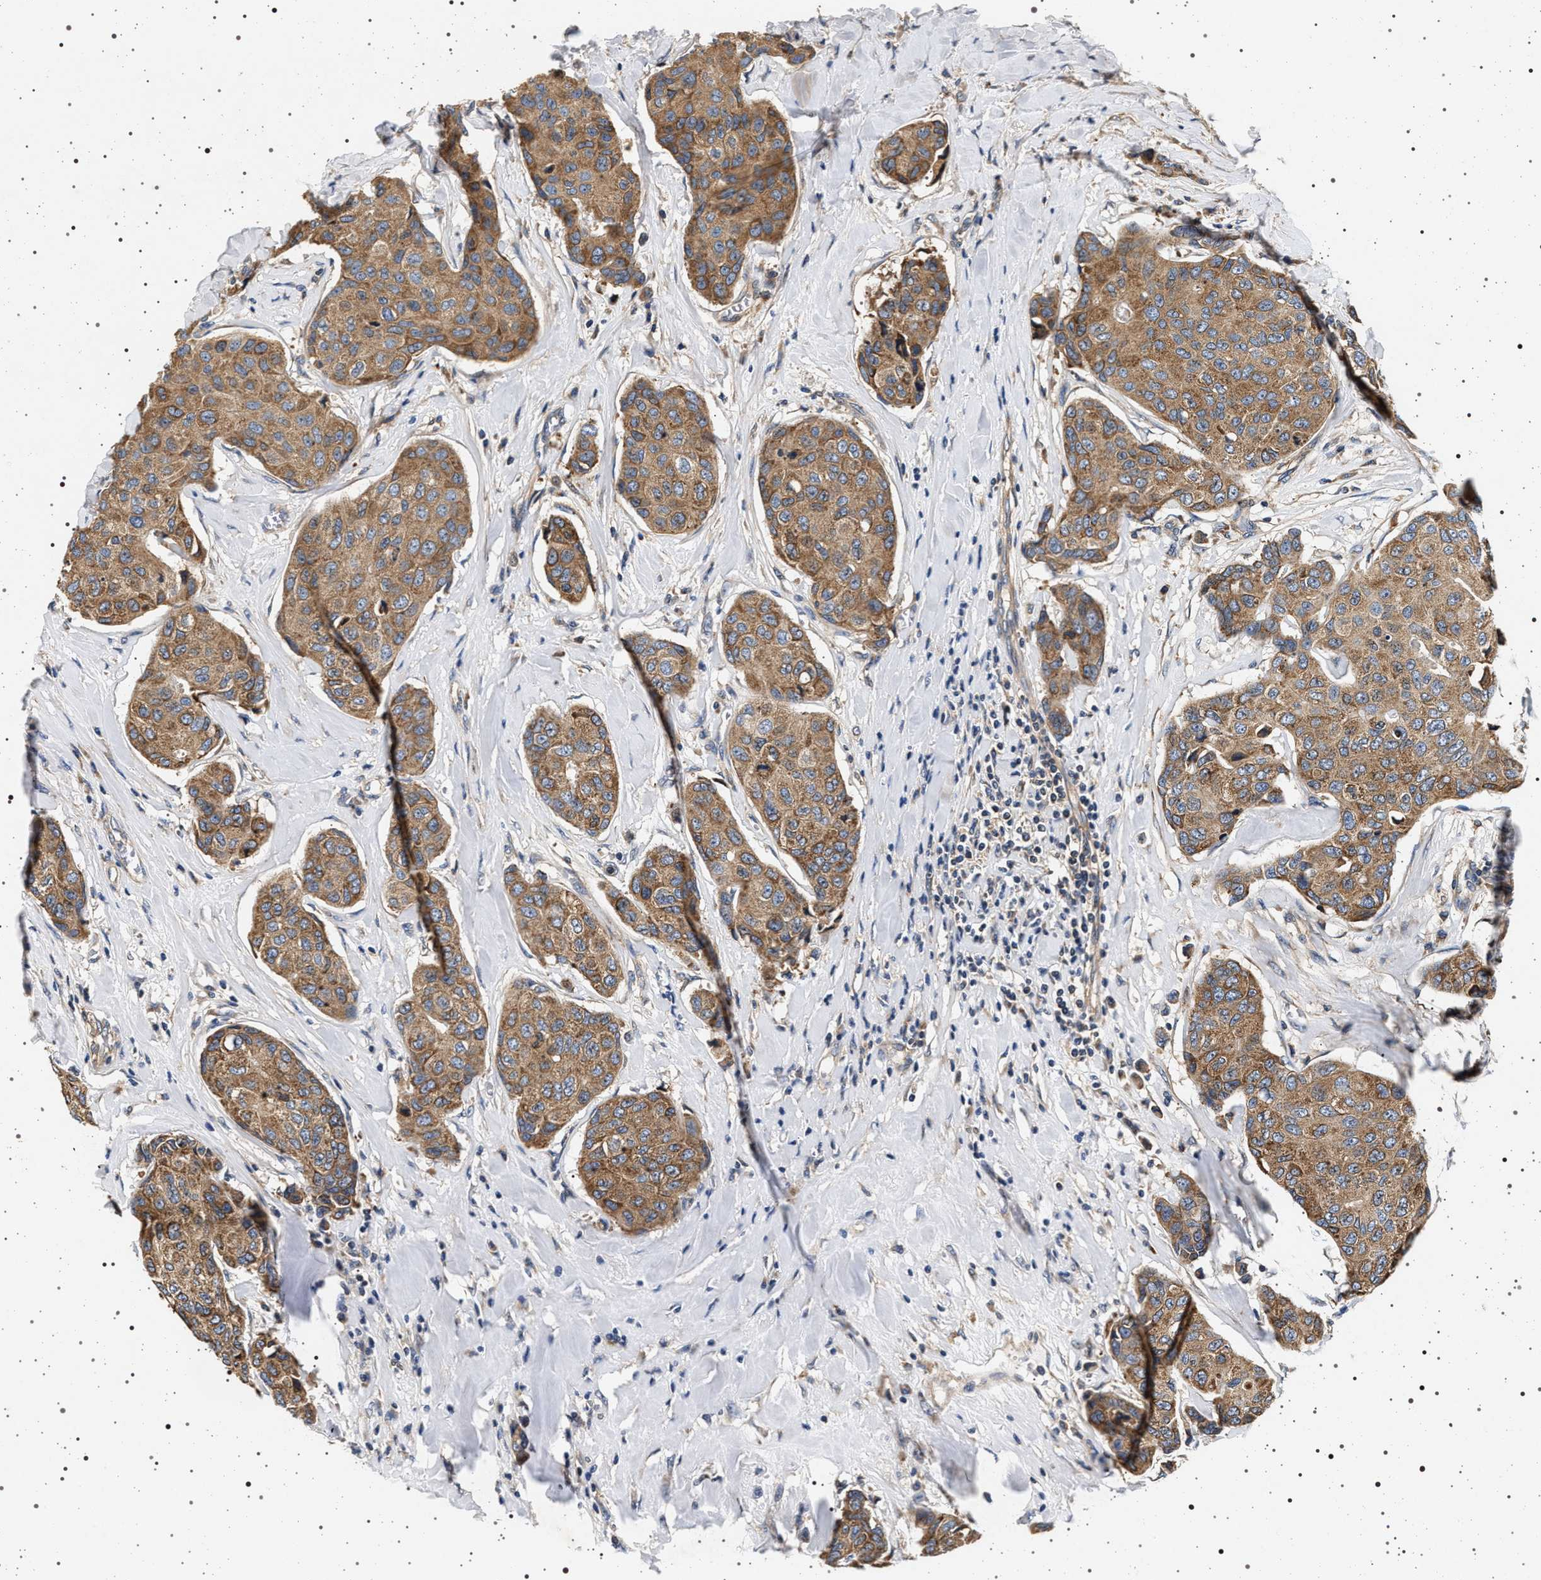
{"staining": {"intensity": "moderate", "quantity": ">75%", "location": "cytoplasmic/membranous"}, "tissue": "breast cancer", "cell_type": "Tumor cells", "image_type": "cancer", "snomed": [{"axis": "morphology", "description": "Duct carcinoma"}, {"axis": "topography", "description": "Breast"}], "caption": "The image demonstrates a brown stain indicating the presence of a protein in the cytoplasmic/membranous of tumor cells in breast cancer.", "gene": "DCBLD2", "patient": {"sex": "female", "age": 80}}